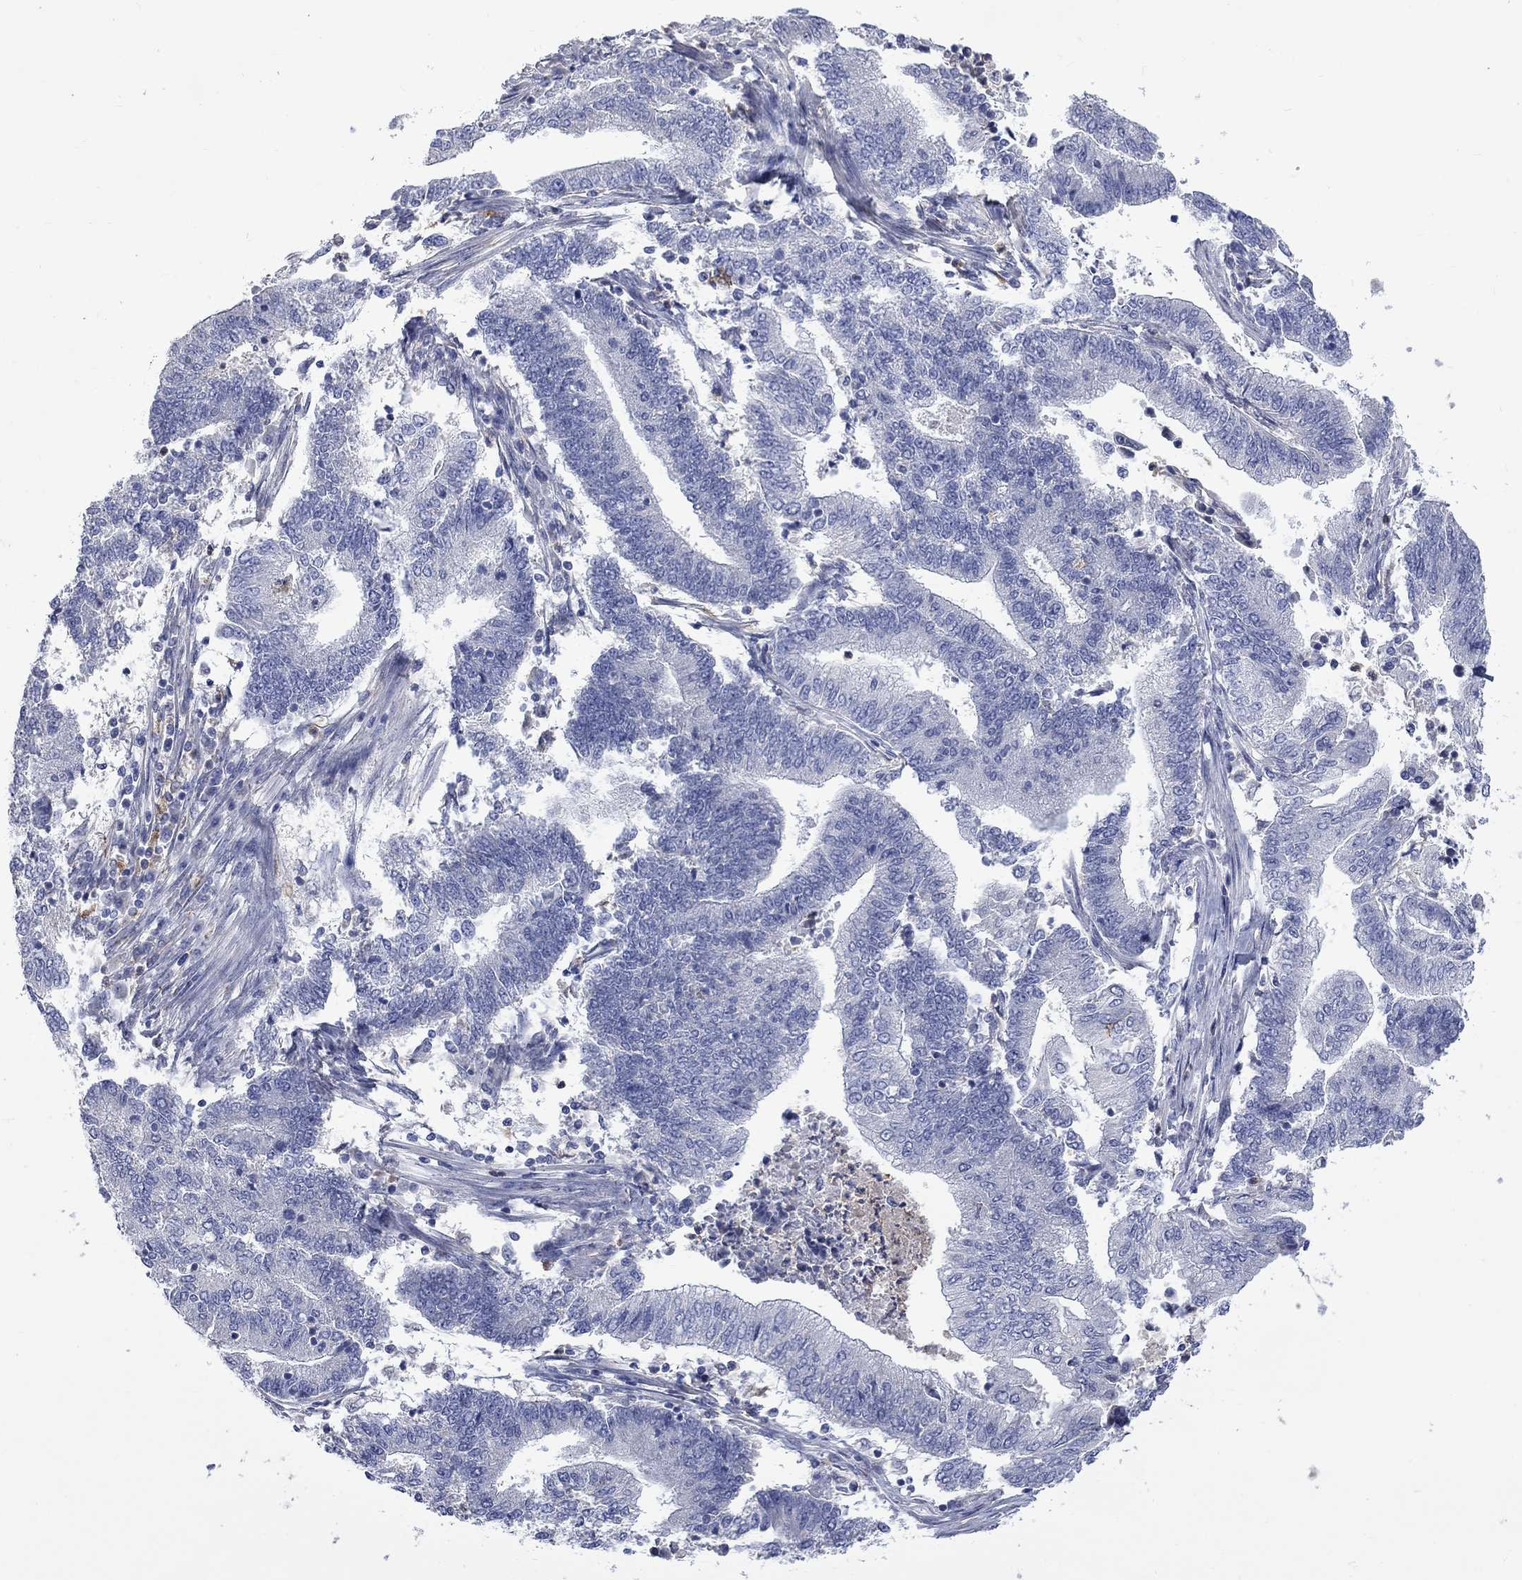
{"staining": {"intensity": "negative", "quantity": "none", "location": "none"}, "tissue": "endometrial cancer", "cell_type": "Tumor cells", "image_type": "cancer", "snomed": [{"axis": "morphology", "description": "Adenocarcinoma, NOS"}, {"axis": "topography", "description": "Uterus"}, {"axis": "topography", "description": "Endometrium"}], "caption": "Immunohistochemical staining of human endometrial cancer (adenocarcinoma) shows no significant expression in tumor cells. Nuclei are stained in blue.", "gene": "CAMKK2", "patient": {"sex": "female", "age": 54}}